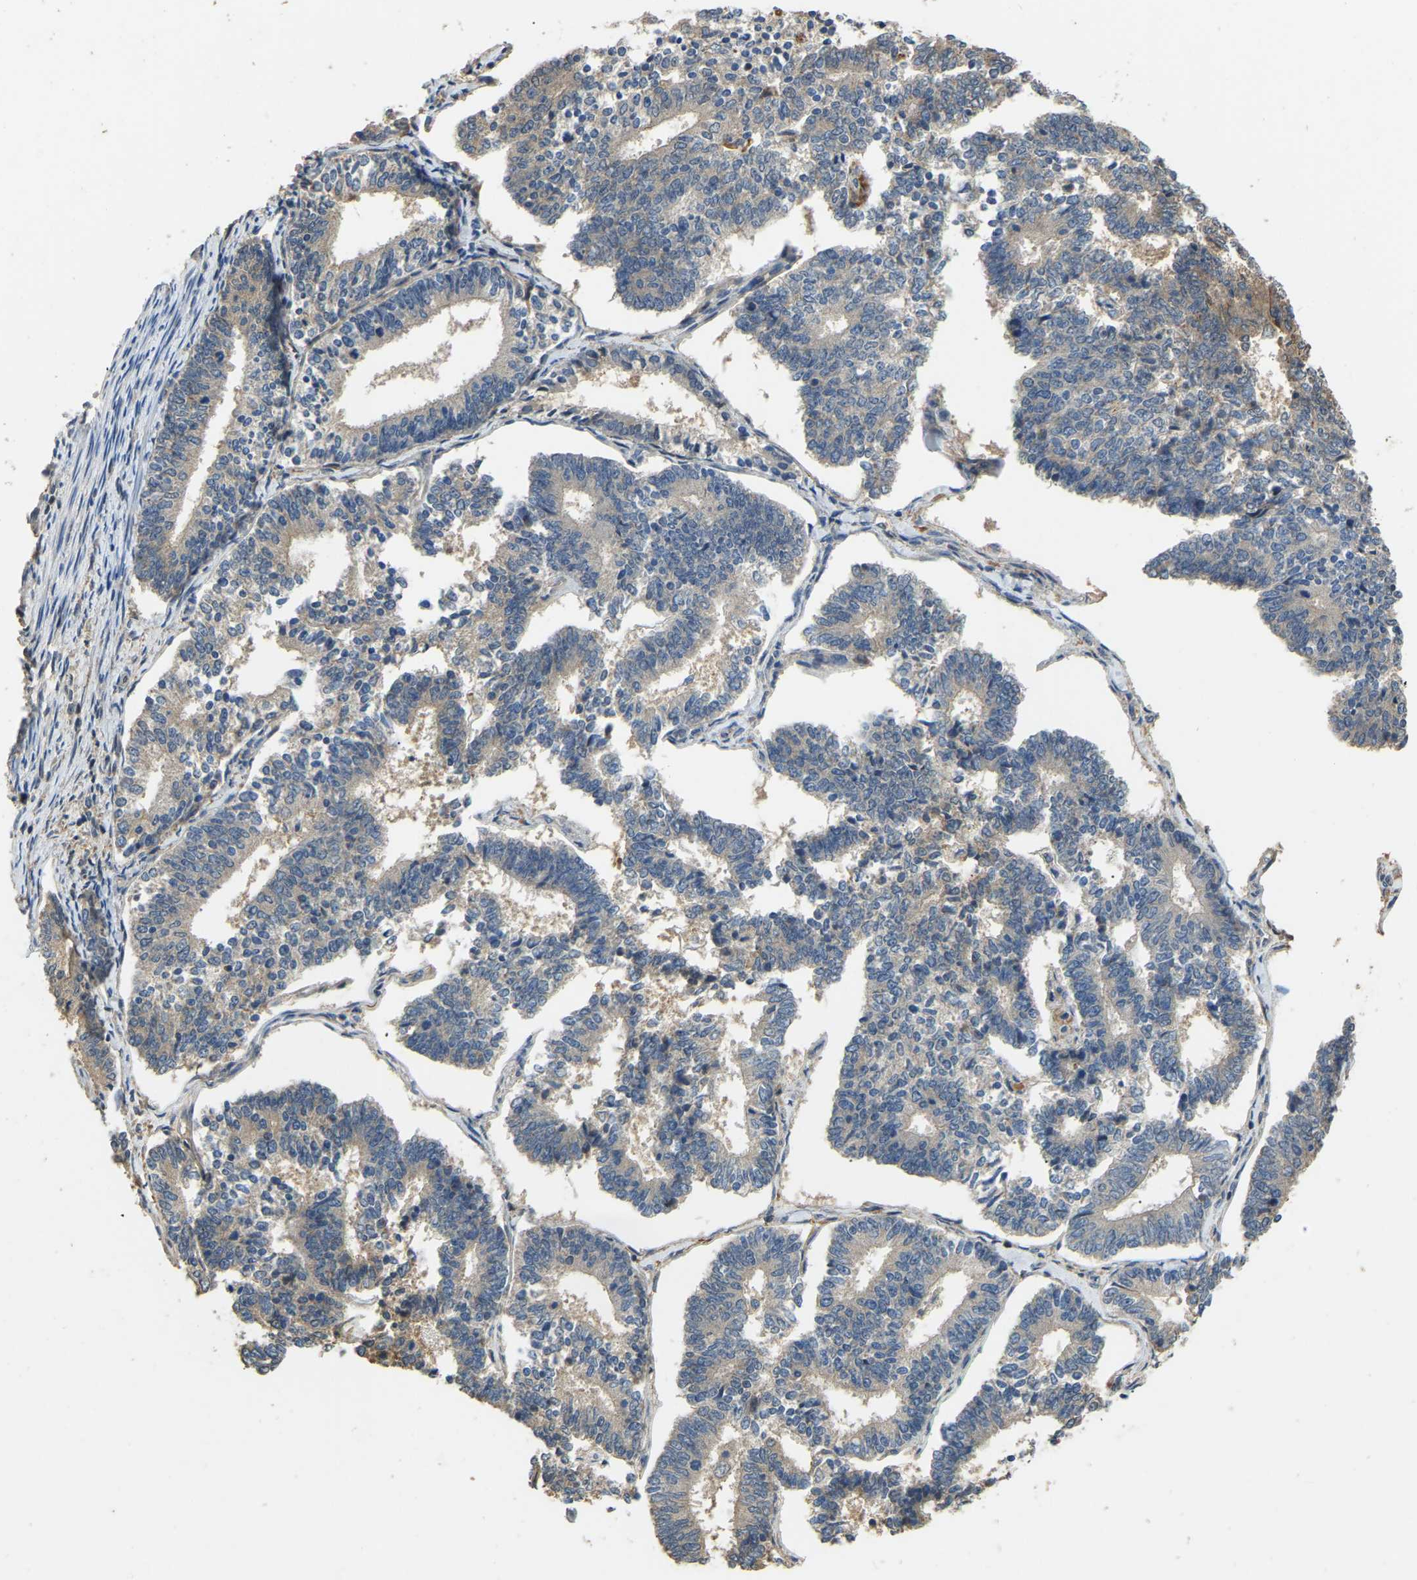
{"staining": {"intensity": "negative", "quantity": "none", "location": "none"}, "tissue": "endometrial cancer", "cell_type": "Tumor cells", "image_type": "cancer", "snomed": [{"axis": "morphology", "description": "Adenocarcinoma, NOS"}, {"axis": "topography", "description": "Endometrium"}], "caption": "IHC image of neoplastic tissue: human endometrial cancer (adenocarcinoma) stained with DAB demonstrates no significant protein staining in tumor cells. Nuclei are stained in blue.", "gene": "TUFM", "patient": {"sex": "female", "age": 70}}